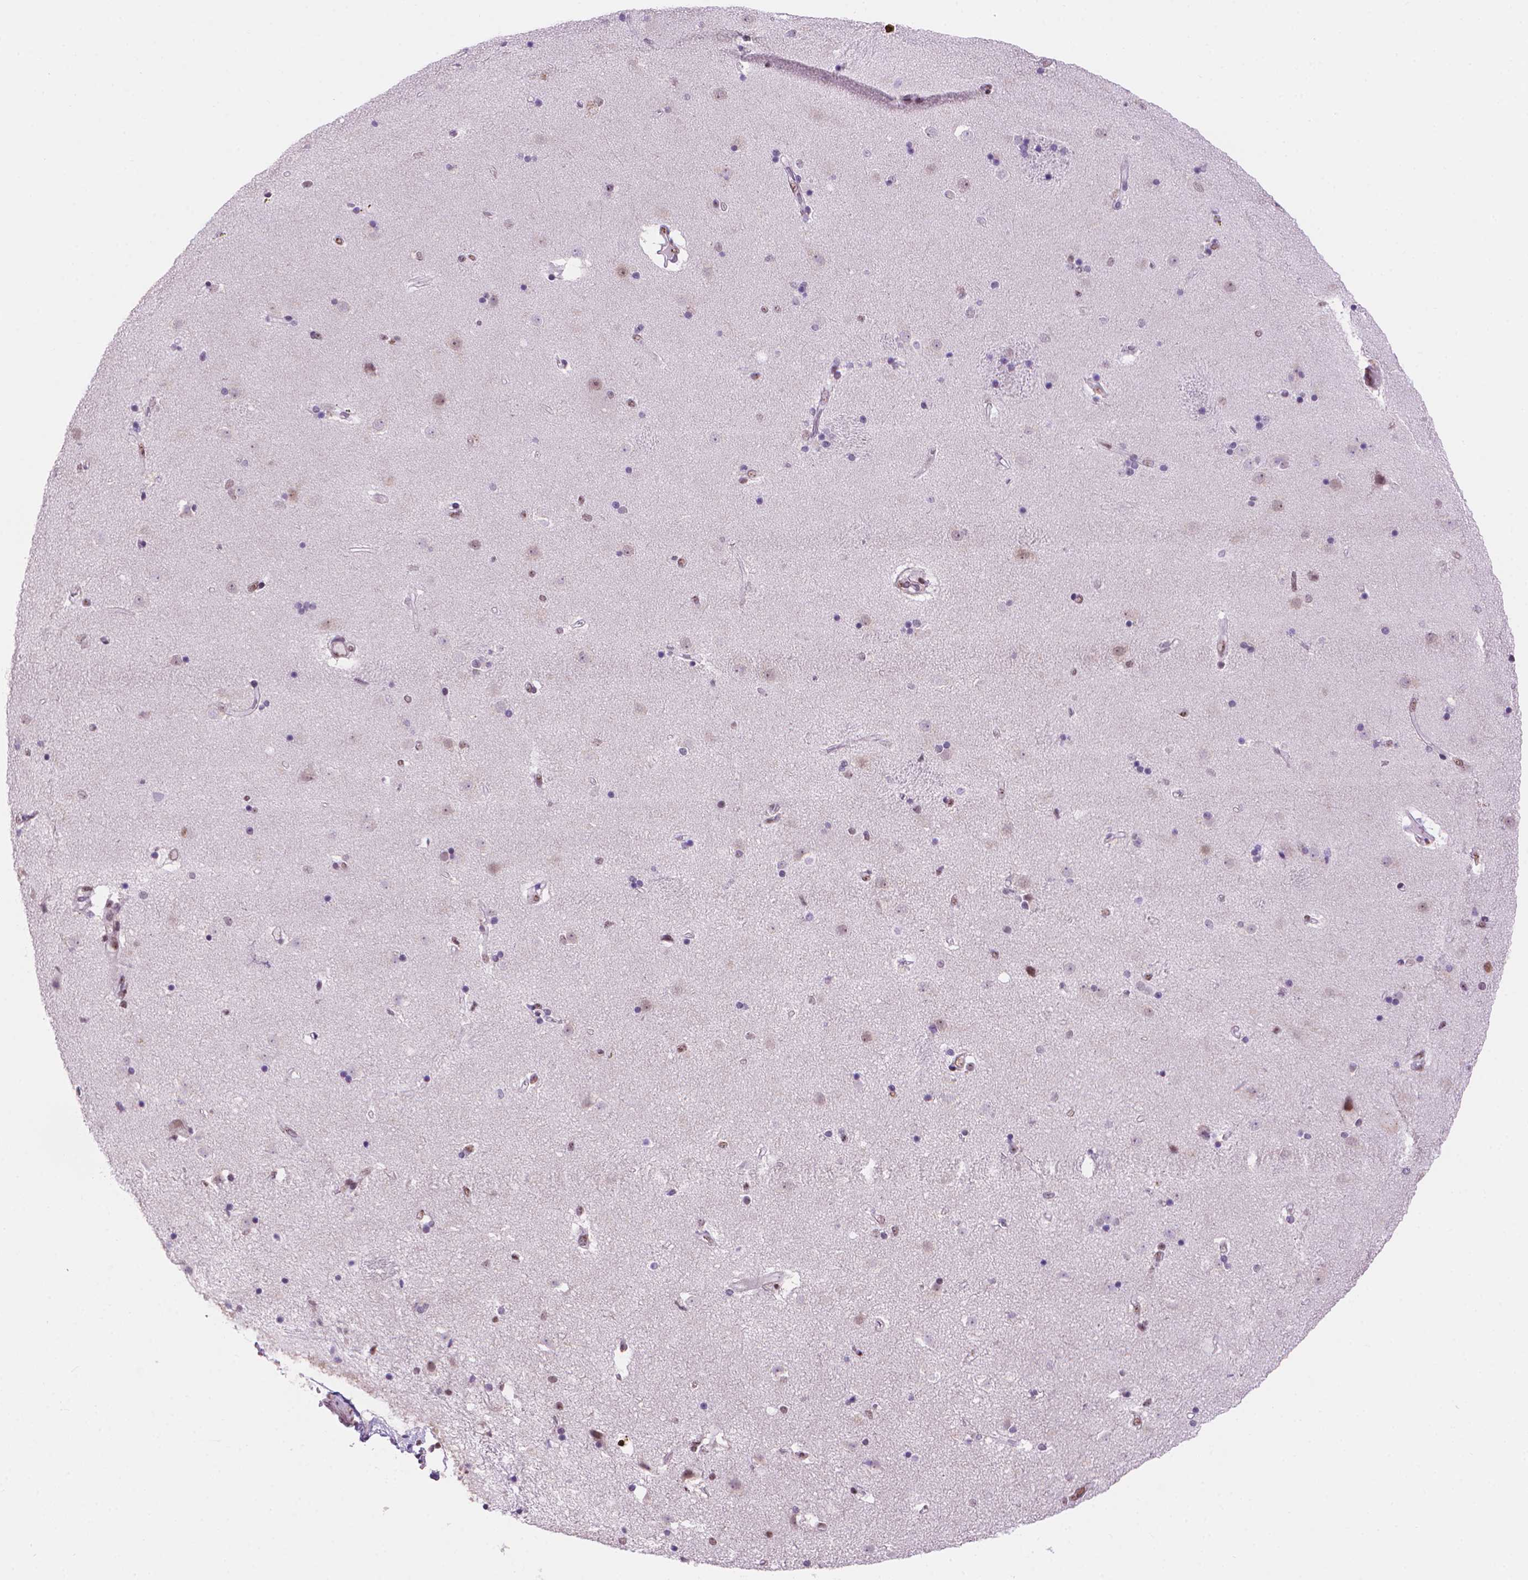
{"staining": {"intensity": "negative", "quantity": "none", "location": "none"}, "tissue": "caudate", "cell_type": "Glial cells", "image_type": "normal", "snomed": [{"axis": "morphology", "description": "Normal tissue, NOS"}, {"axis": "topography", "description": "Lateral ventricle wall"}], "caption": "IHC of unremarkable caudate reveals no expression in glial cells.", "gene": "UBN1", "patient": {"sex": "female", "age": 71}}